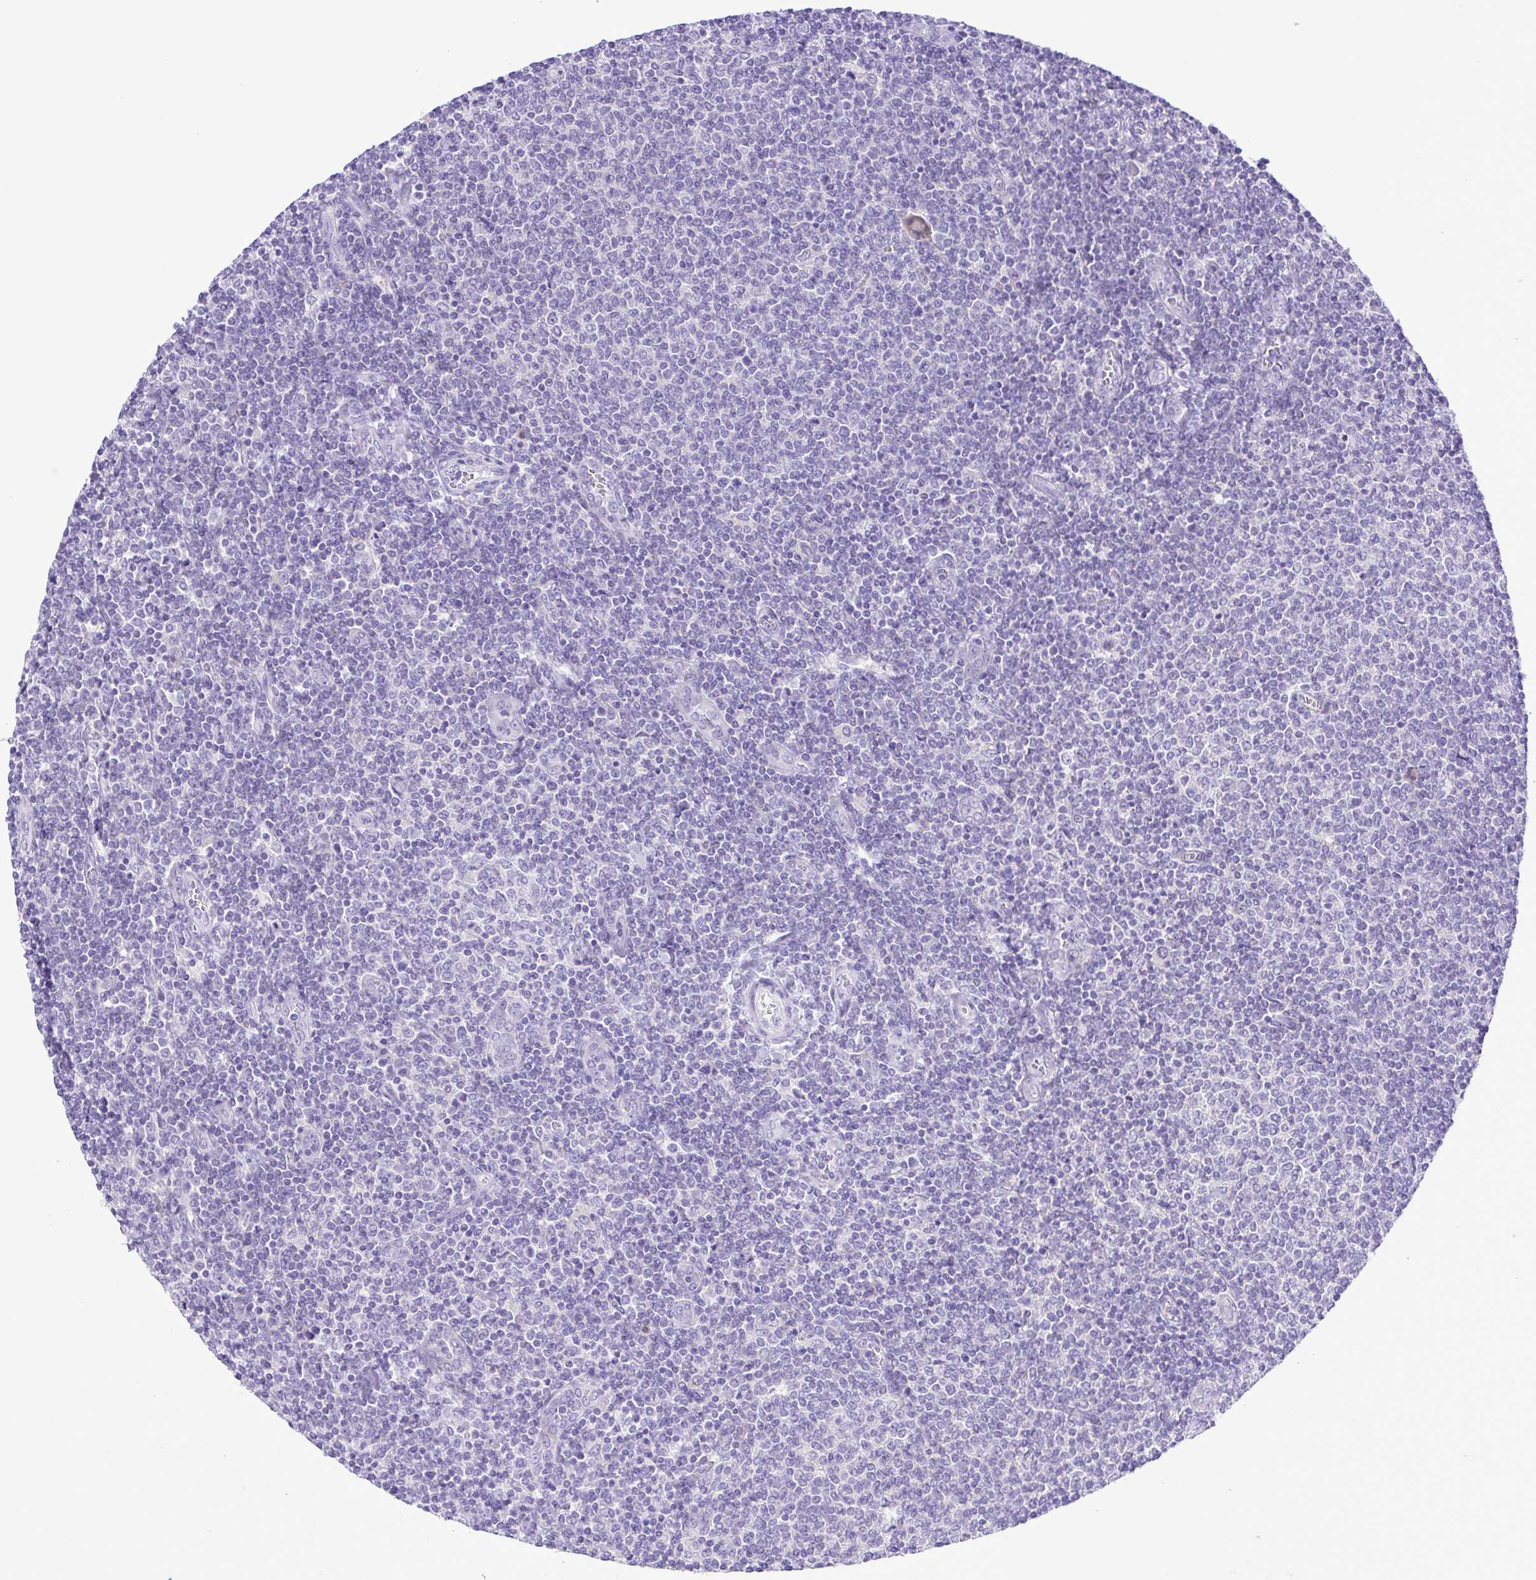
{"staining": {"intensity": "negative", "quantity": "none", "location": "none"}, "tissue": "lymphoma", "cell_type": "Tumor cells", "image_type": "cancer", "snomed": [{"axis": "morphology", "description": "Malignant lymphoma, non-Hodgkin's type, Low grade"}, {"axis": "topography", "description": "Lymph node"}], "caption": "The histopathology image displays no staining of tumor cells in lymphoma.", "gene": "SYT1", "patient": {"sex": "male", "age": 52}}